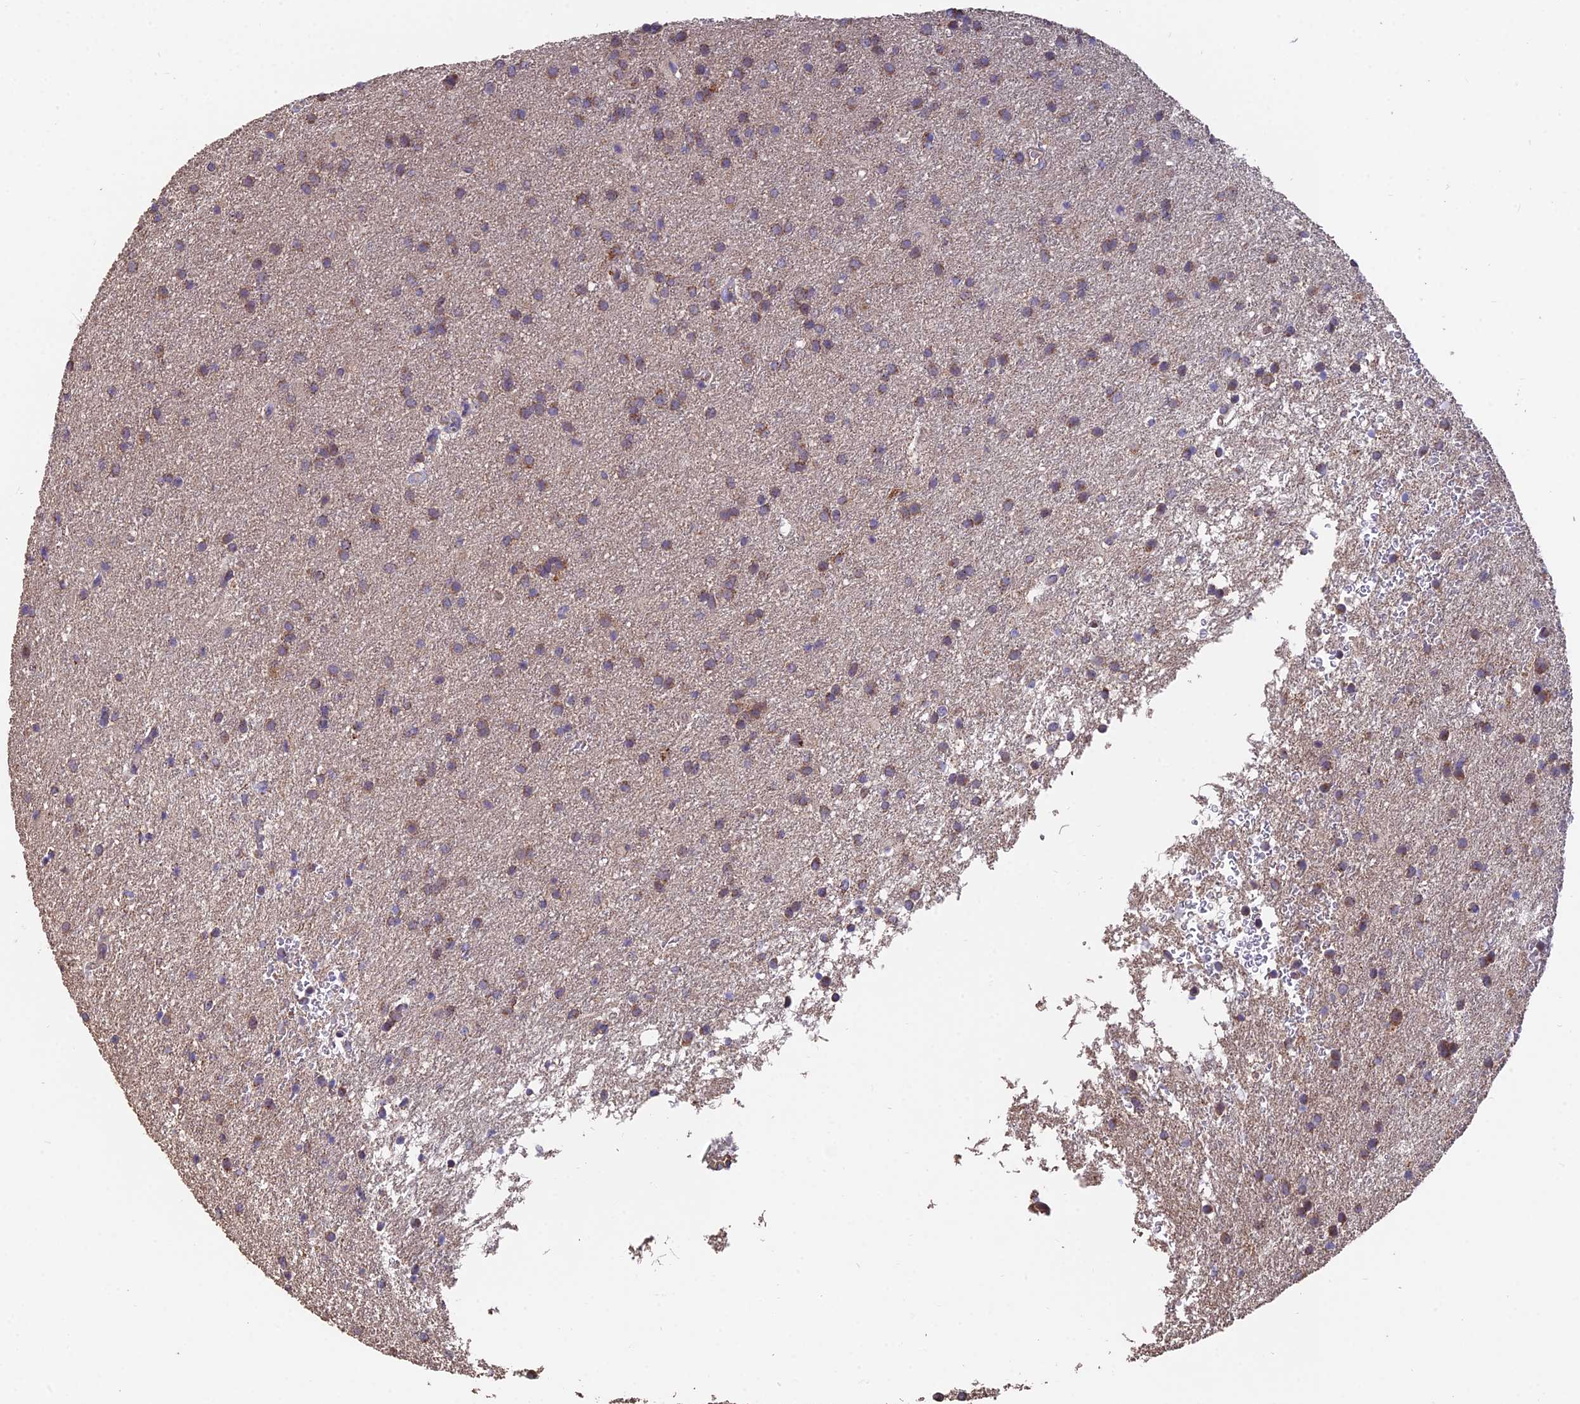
{"staining": {"intensity": "moderate", "quantity": ">75%", "location": "cytoplasmic/membranous"}, "tissue": "glioma", "cell_type": "Tumor cells", "image_type": "cancer", "snomed": [{"axis": "morphology", "description": "Glioma, malignant, High grade"}, {"axis": "topography", "description": "Brain"}], "caption": "Immunohistochemical staining of glioma shows medium levels of moderate cytoplasmic/membranous protein staining in approximately >75% of tumor cells.", "gene": "IFT22", "patient": {"sex": "female", "age": 50}}